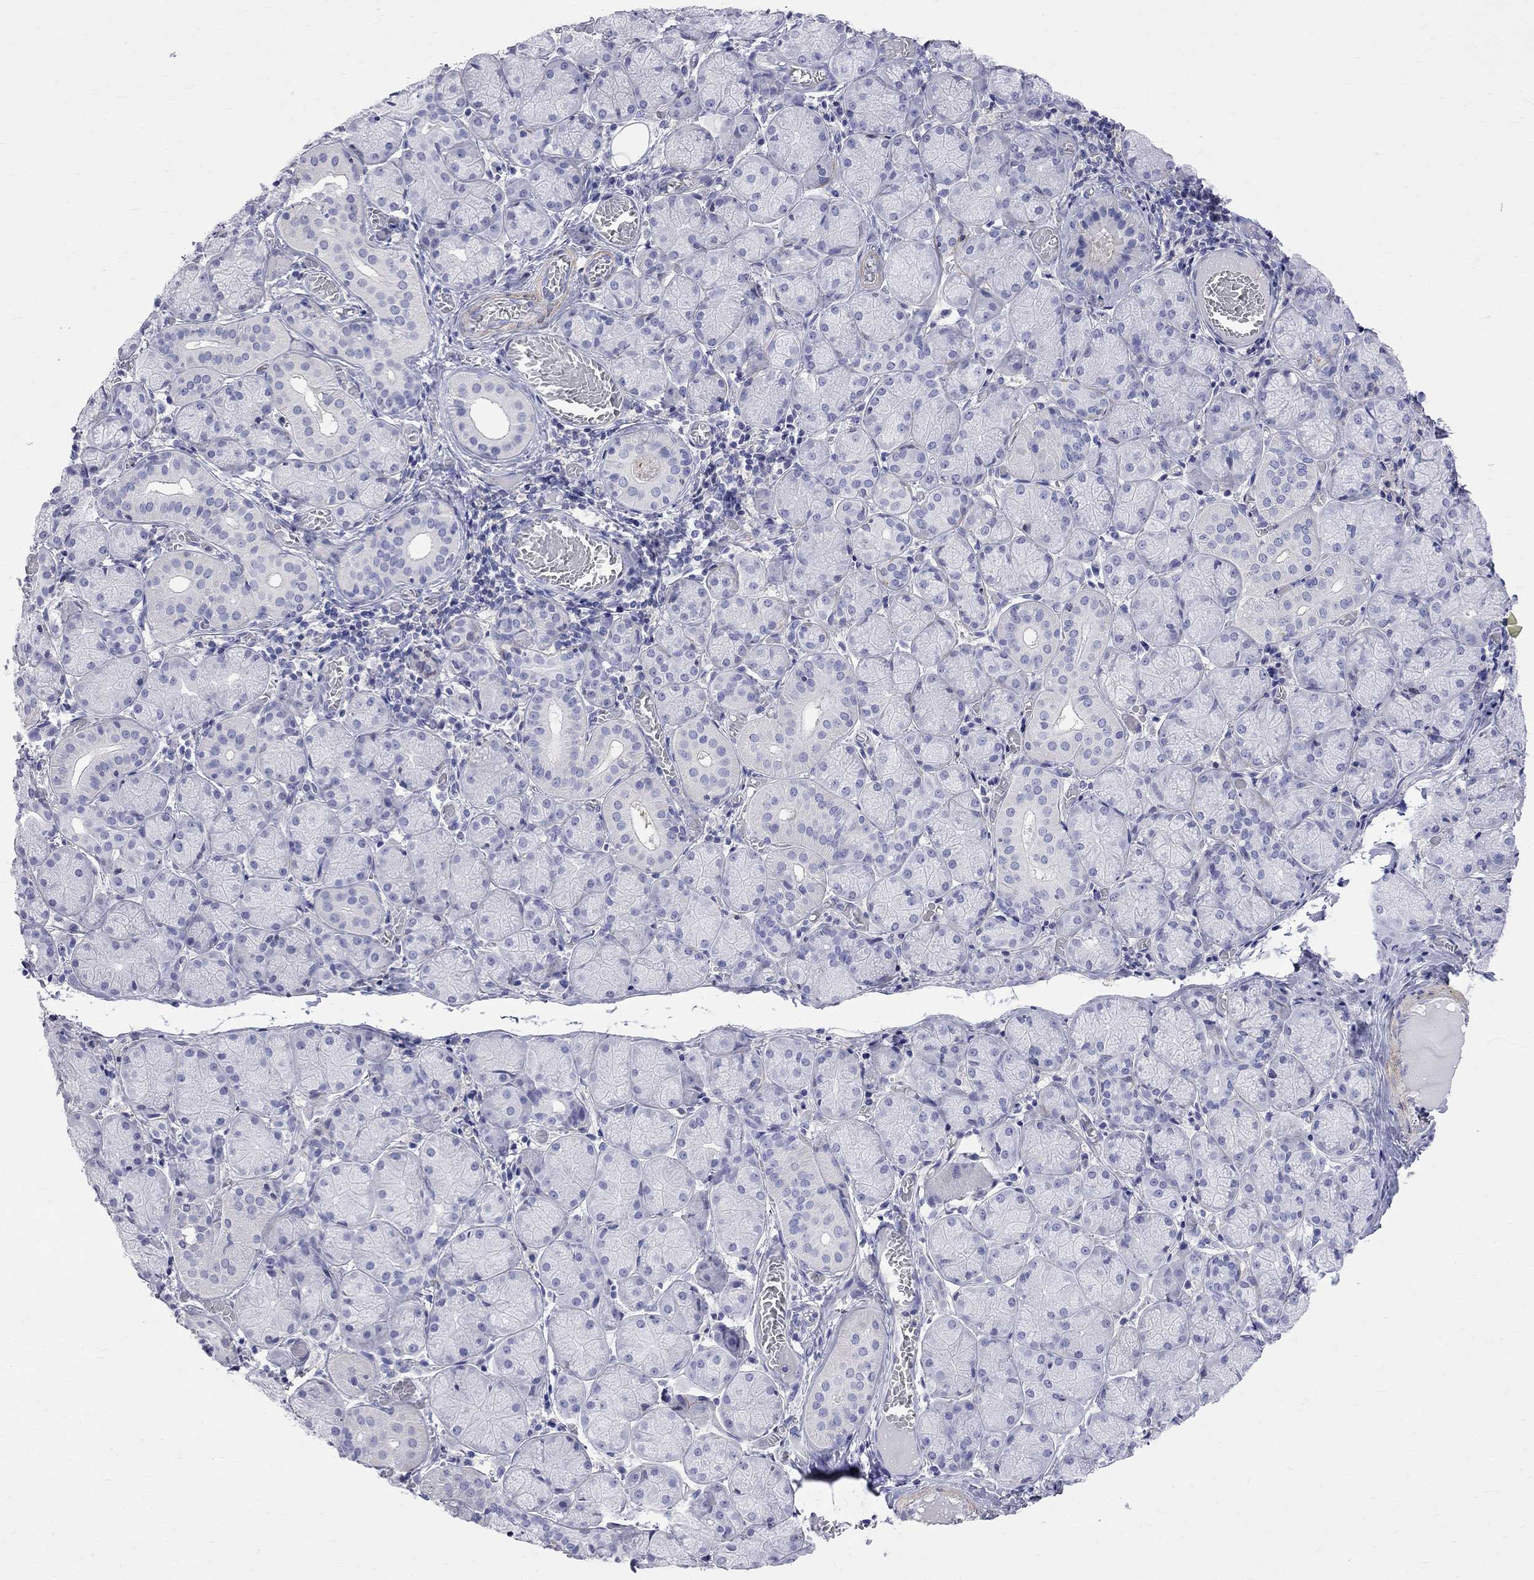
{"staining": {"intensity": "negative", "quantity": "none", "location": "none"}, "tissue": "salivary gland", "cell_type": "Glandular cells", "image_type": "normal", "snomed": [{"axis": "morphology", "description": "Normal tissue, NOS"}, {"axis": "topography", "description": "Salivary gland"}, {"axis": "topography", "description": "Peripheral nerve tissue"}], "caption": "The photomicrograph displays no significant staining in glandular cells of salivary gland. Brightfield microscopy of immunohistochemistry stained with DAB (brown) and hematoxylin (blue), captured at high magnification.", "gene": "S100A3", "patient": {"sex": "female", "age": 24}}